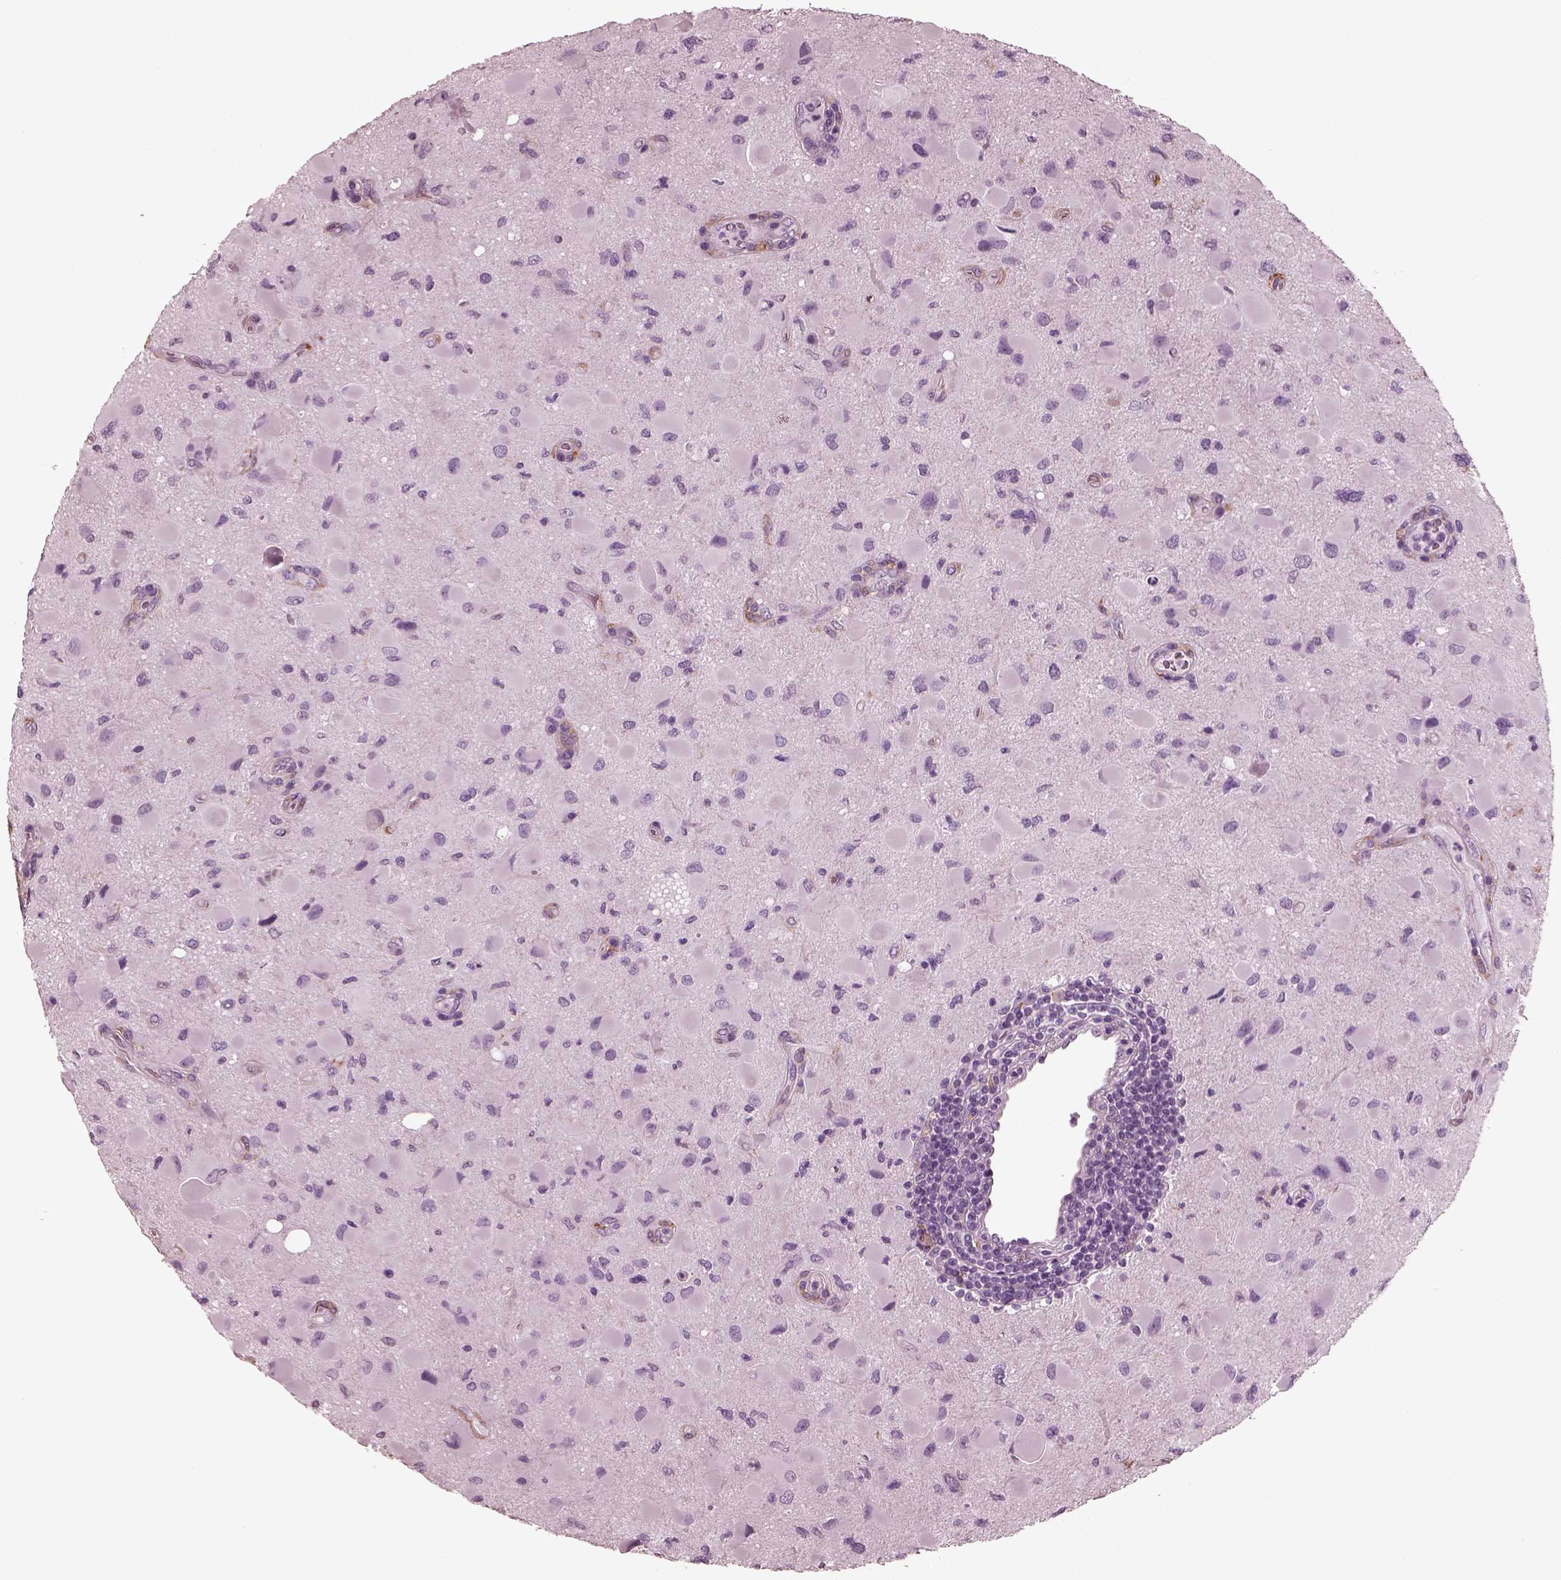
{"staining": {"intensity": "negative", "quantity": "none", "location": "none"}, "tissue": "glioma", "cell_type": "Tumor cells", "image_type": "cancer", "snomed": [{"axis": "morphology", "description": "Glioma, malignant, Low grade"}, {"axis": "topography", "description": "Brain"}], "caption": "The micrograph reveals no significant expression in tumor cells of low-grade glioma (malignant).", "gene": "CGA", "patient": {"sex": "female", "age": 32}}